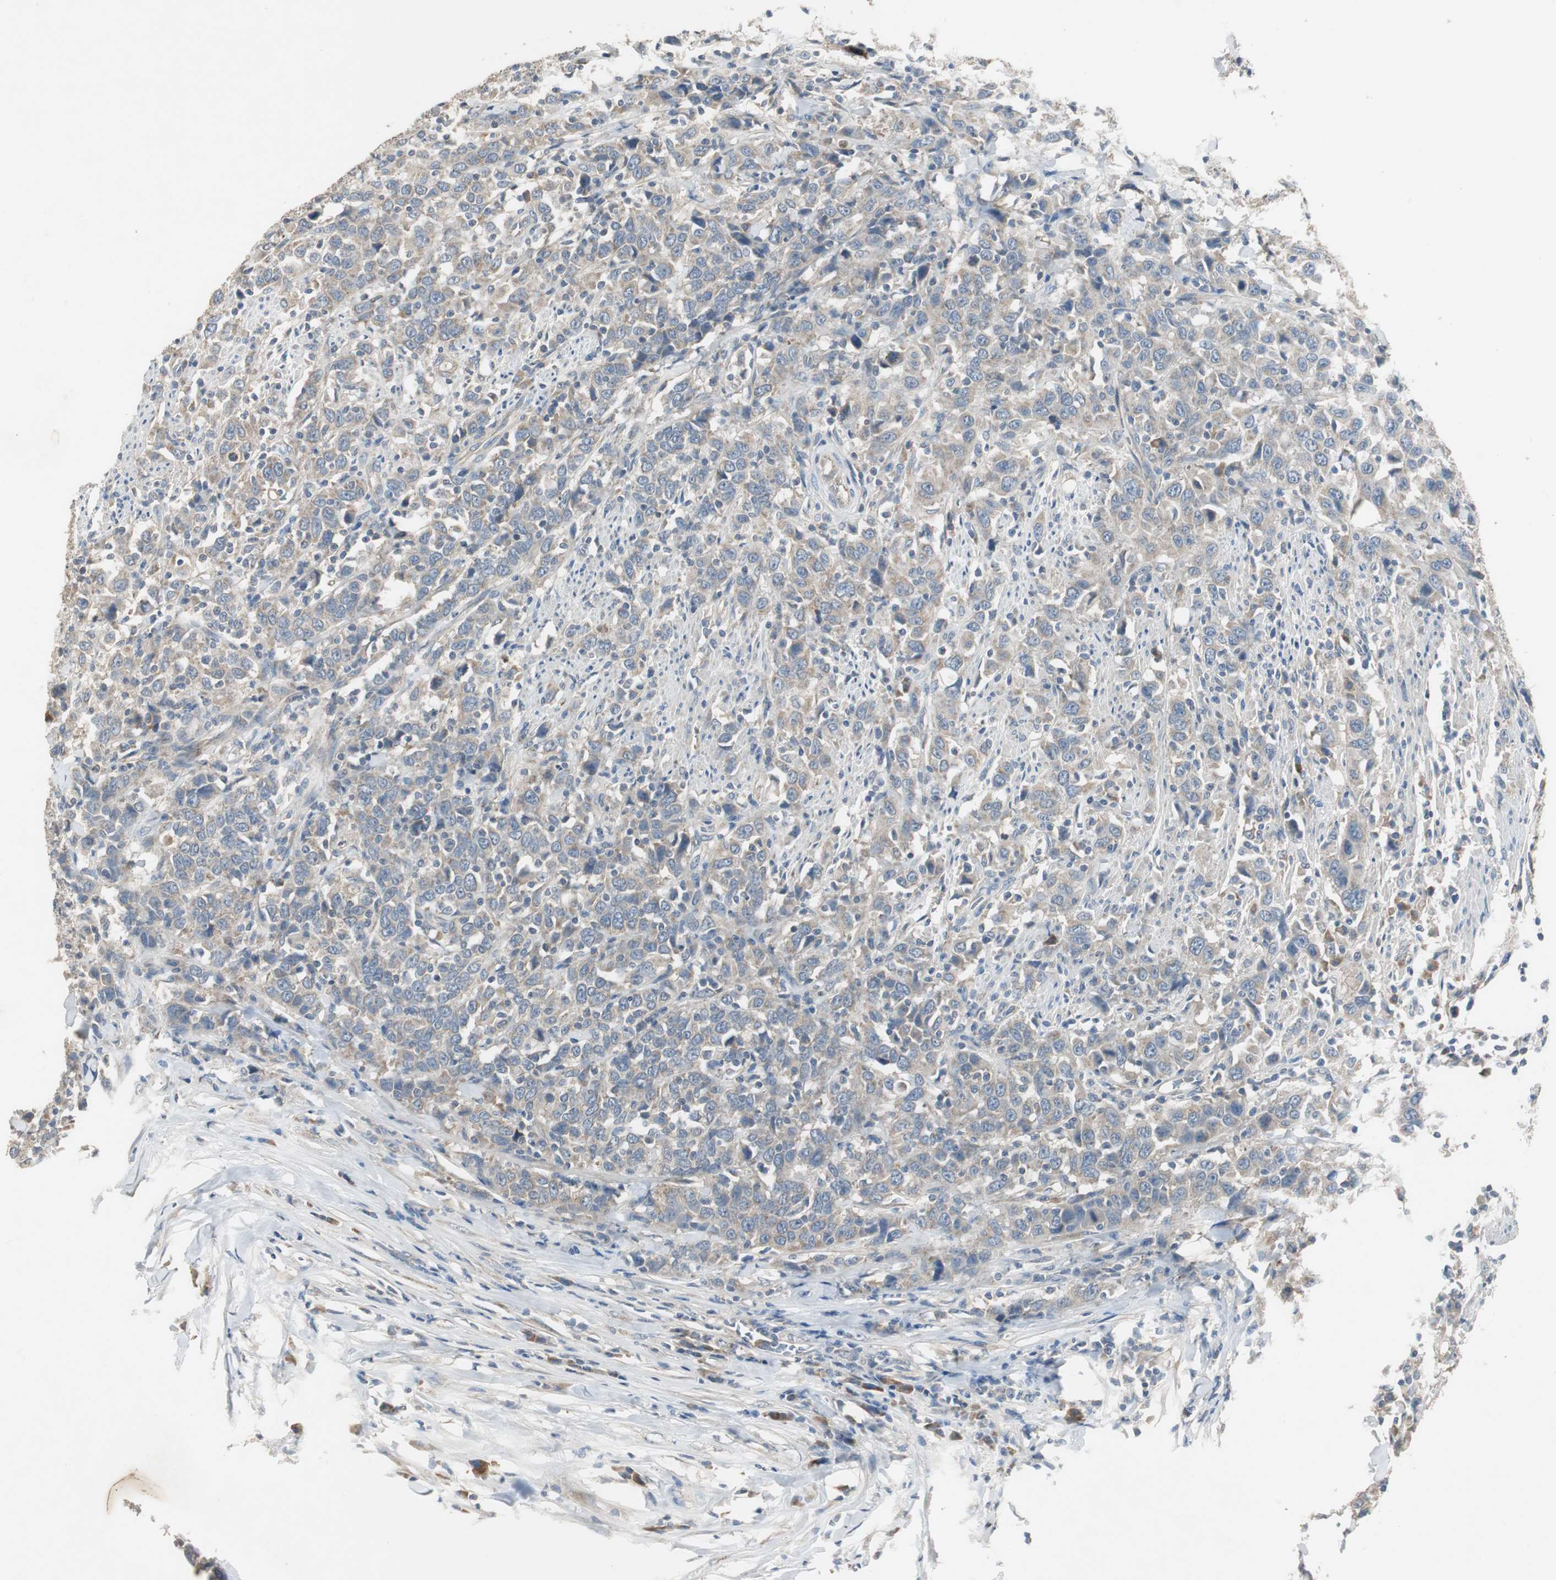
{"staining": {"intensity": "weak", "quantity": ">75%", "location": "cytoplasmic/membranous"}, "tissue": "urothelial cancer", "cell_type": "Tumor cells", "image_type": "cancer", "snomed": [{"axis": "morphology", "description": "Urothelial carcinoma, High grade"}, {"axis": "topography", "description": "Urinary bladder"}], "caption": "Immunohistochemistry (IHC) histopathology image of neoplastic tissue: urothelial carcinoma (high-grade) stained using IHC demonstrates low levels of weak protein expression localized specifically in the cytoplasmic/membranous of tumor cells, appearing as a cytoplasmic/membranous brown color.", "gene": "MYT1", "patient": {"sex": "male", "age": 61}}